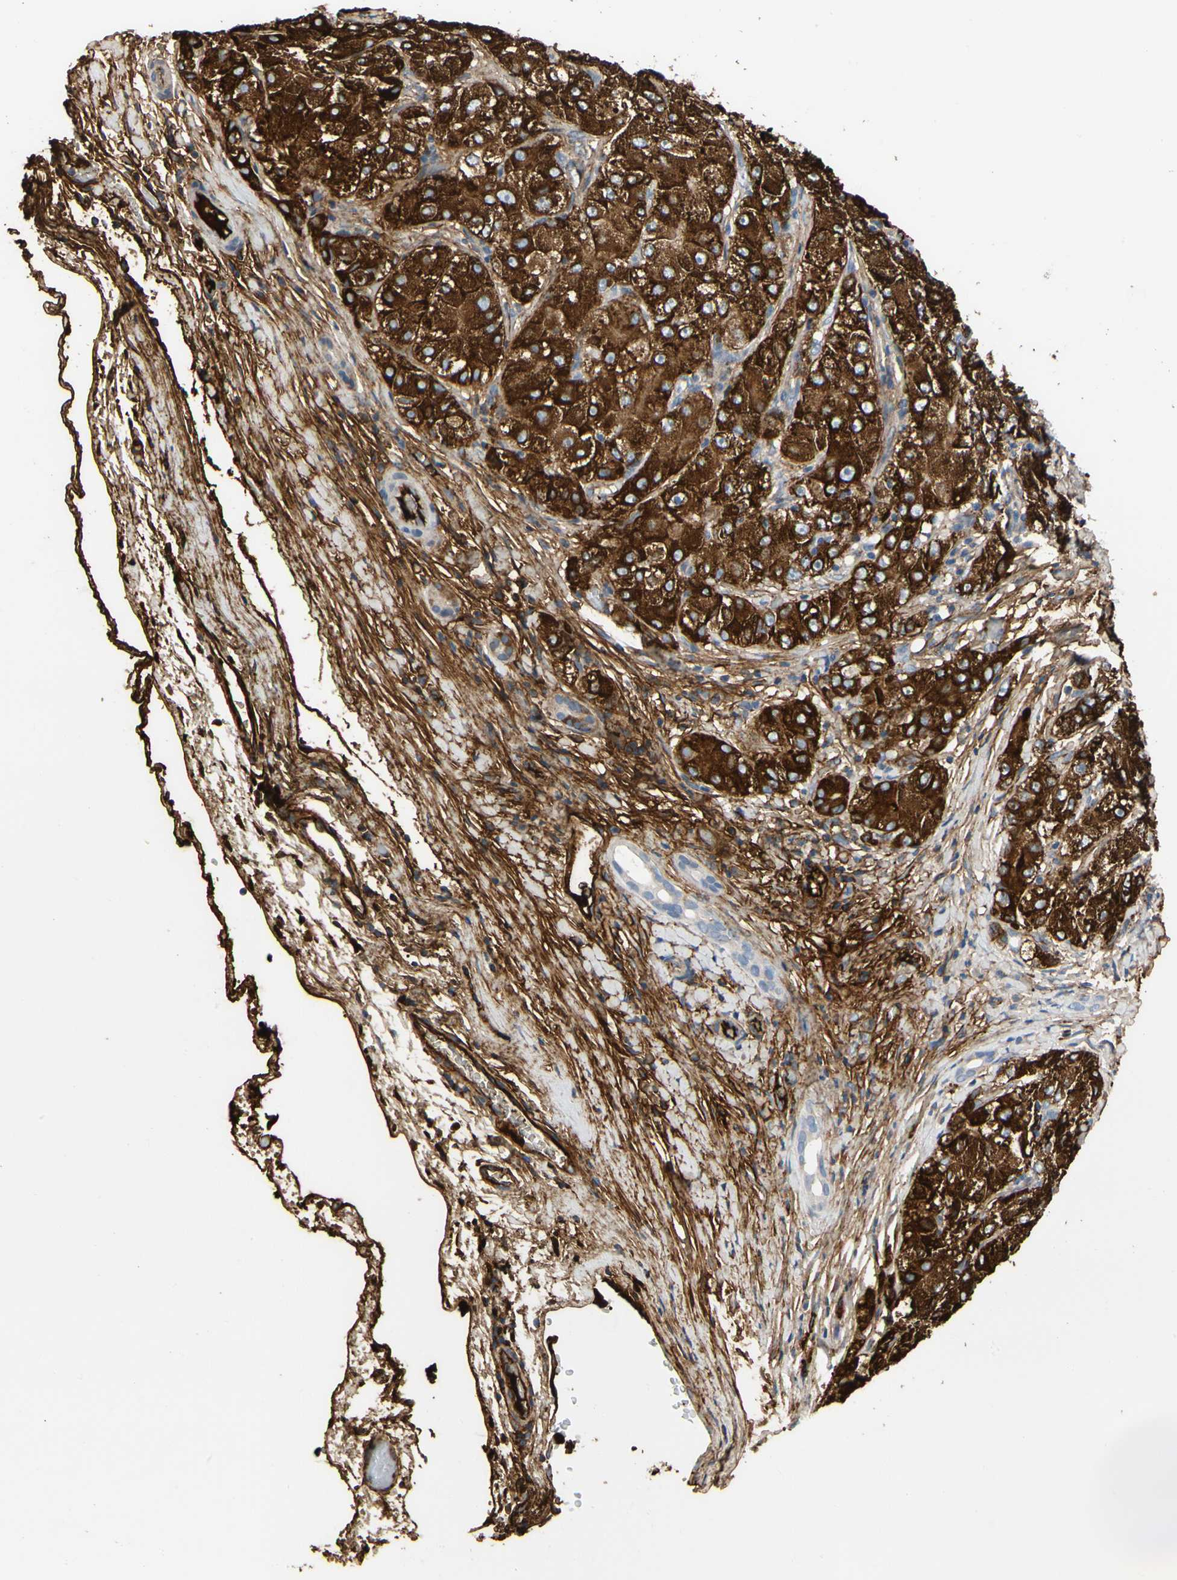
{"staining": {"intensity": "strong", "quantity": ">75%", "location": "cytoplasmic/membranous"}, "tissue": "liver cancer", "cell_type": "Tumor cells", "image_type": "cancer", "snomed": [{"axis": "morphology", "description": "Carcinoma, Hepatocellular, NOS"}, {"axis": "topography", "description": "Liver"}], "caption": "Strong cytoplasmic/membranous protein positivity is identified in about >75% of tumor cells in liver cancer (hepatocellular carcinoma).", "gene": "FGB", "patient": {"sex": "male", "age": 80}}